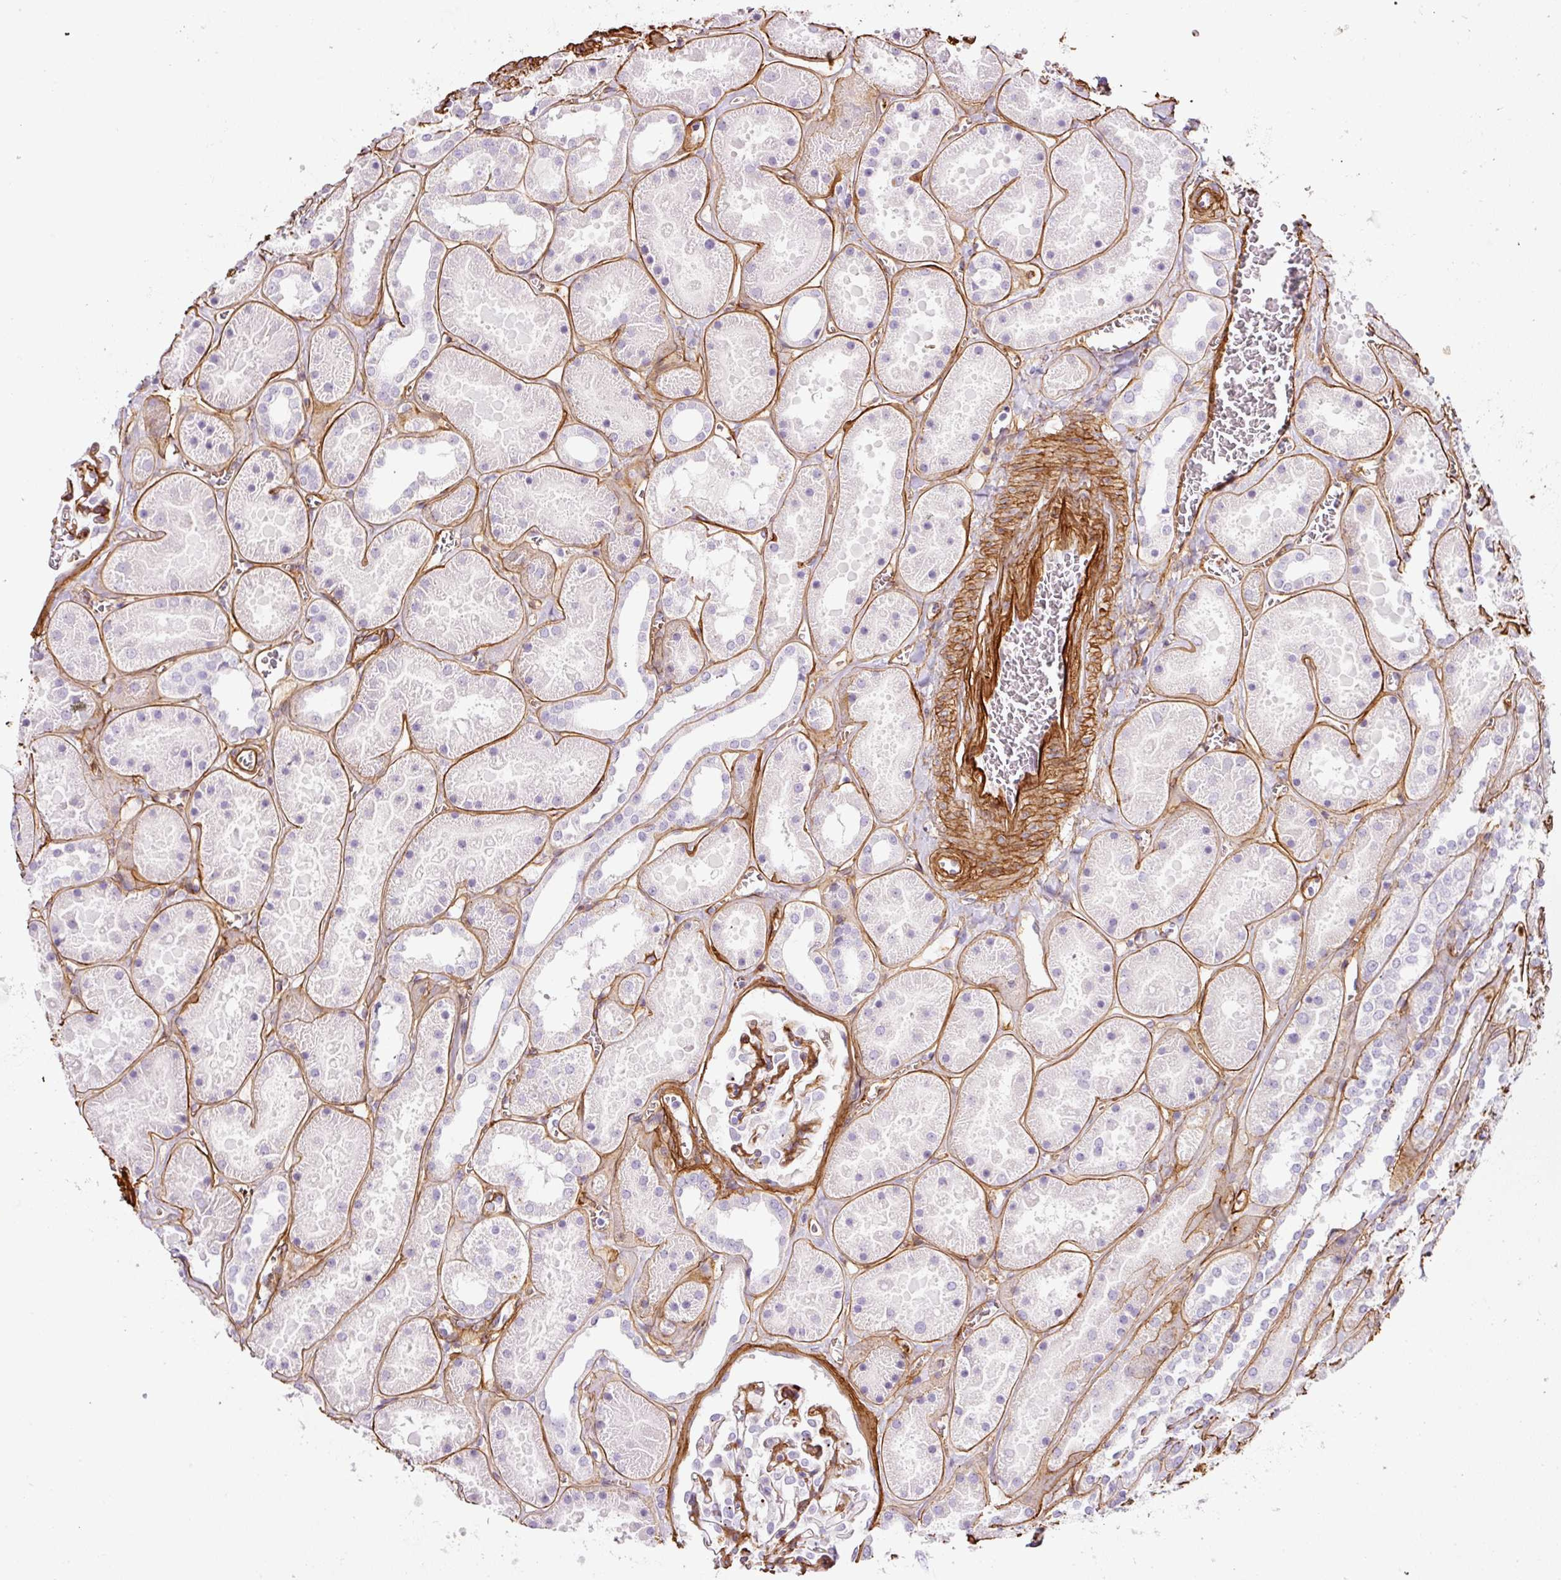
{"staining": {"intensity": "moderate", "quantity": "25%-75%", "location": "cytoplasmic/membranous"}, "tissue": "kidney", "cell_type": "Cells in glomeruli", "image_type": "normal", "snomed": [{"axis": "morphology", "description": "Normal tissue, NOS"}, {"axis": "topography", "description": "Kidney"}], "caption": "Immunohistochemistry image of benign kidney: human kidney stained using IHC demonstrates medium levels of moderate protein expression localized specifically in the cytoplasmic/membranous of cells in glomeruli, appearing as a cytoplasmic/membranous brown color.", "gene": "LOXL4", "patient": {"sex": "female", "age": 41}}